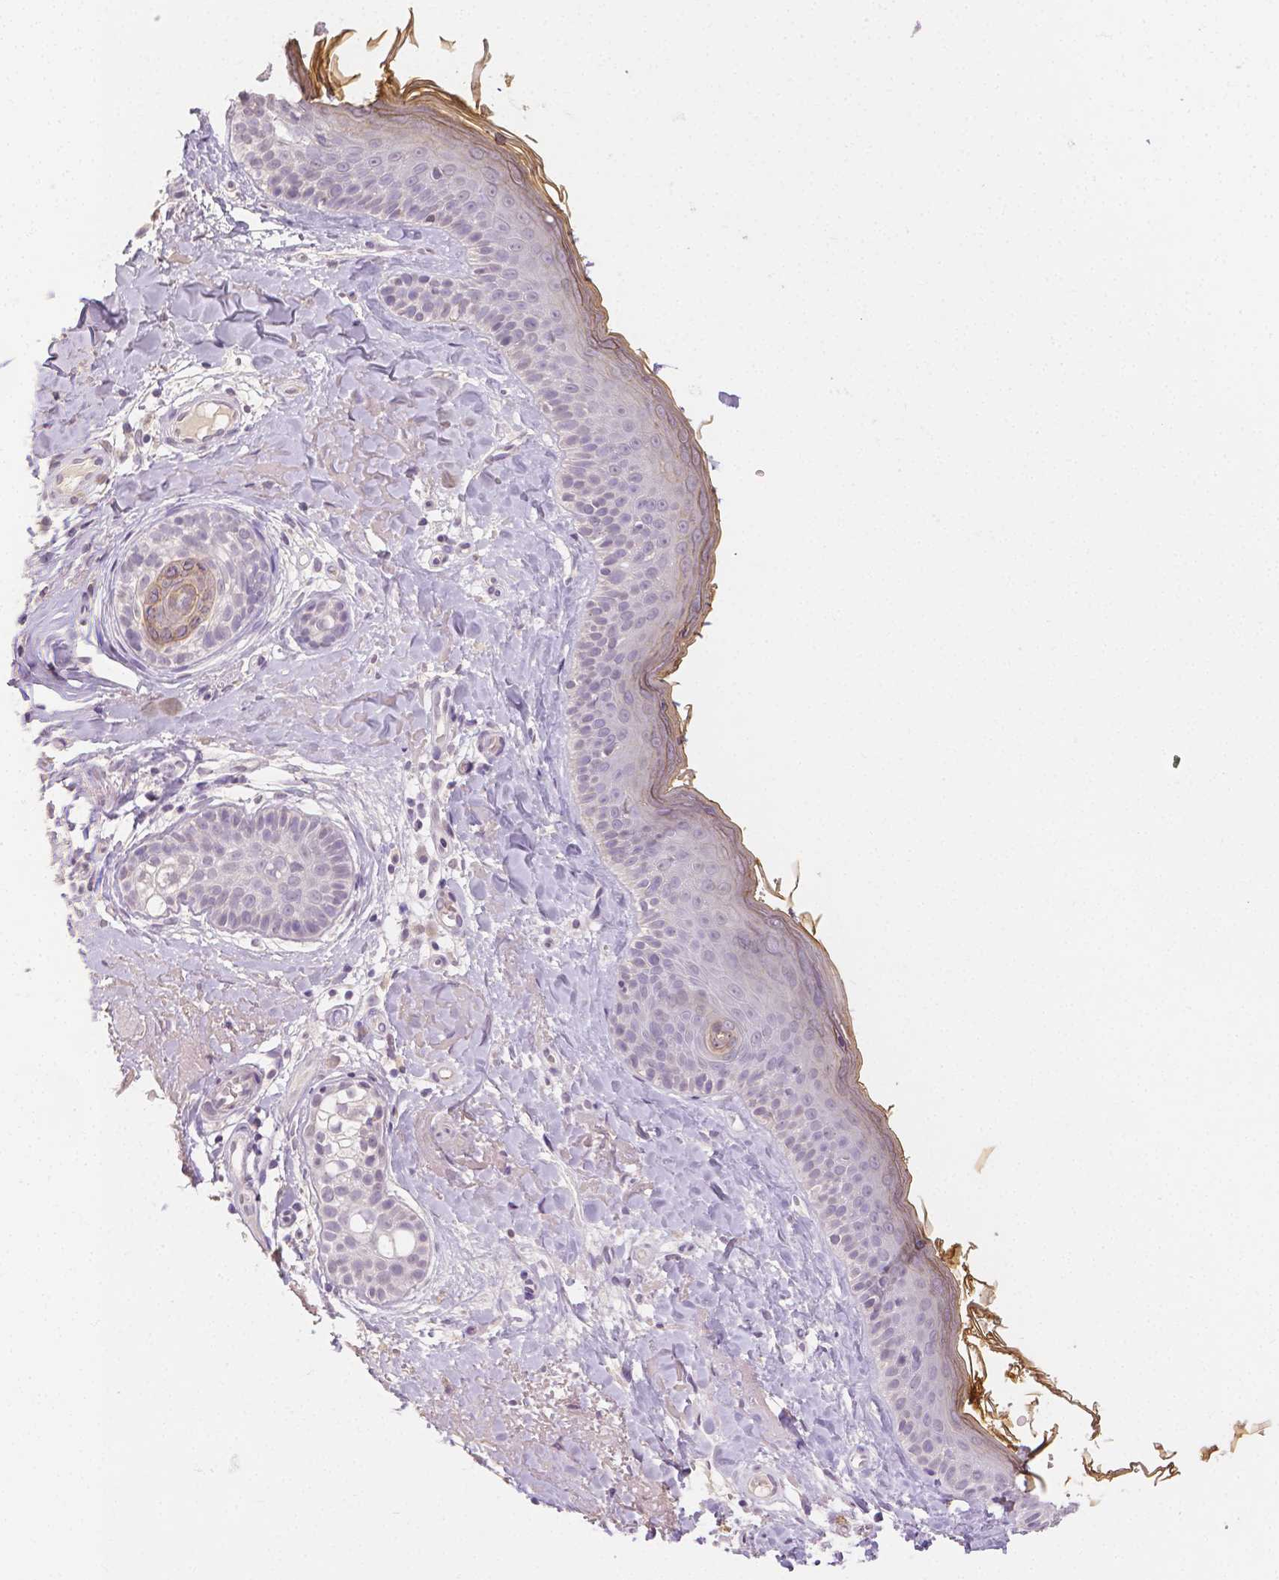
{"staining": {"intensity": "negative", "quantity": "none", "location": "none"}, "tissue": "skin", "cell_type": "Fibroblasts", "image_type": "normal", "snomed": [{"axis": "morphology", "description": "Normal tissue, NOS"}, {"axis": "topography", "description": "Skin"}], "caption": "A photomicrograph of skin stained for a protein exhibits no brown staining in fibroblasts. (Immunohistochemistry, brightfield microscopy, high magnification).", "gene": "TGM1", "patient": {"sex": "male", "age": 73}}